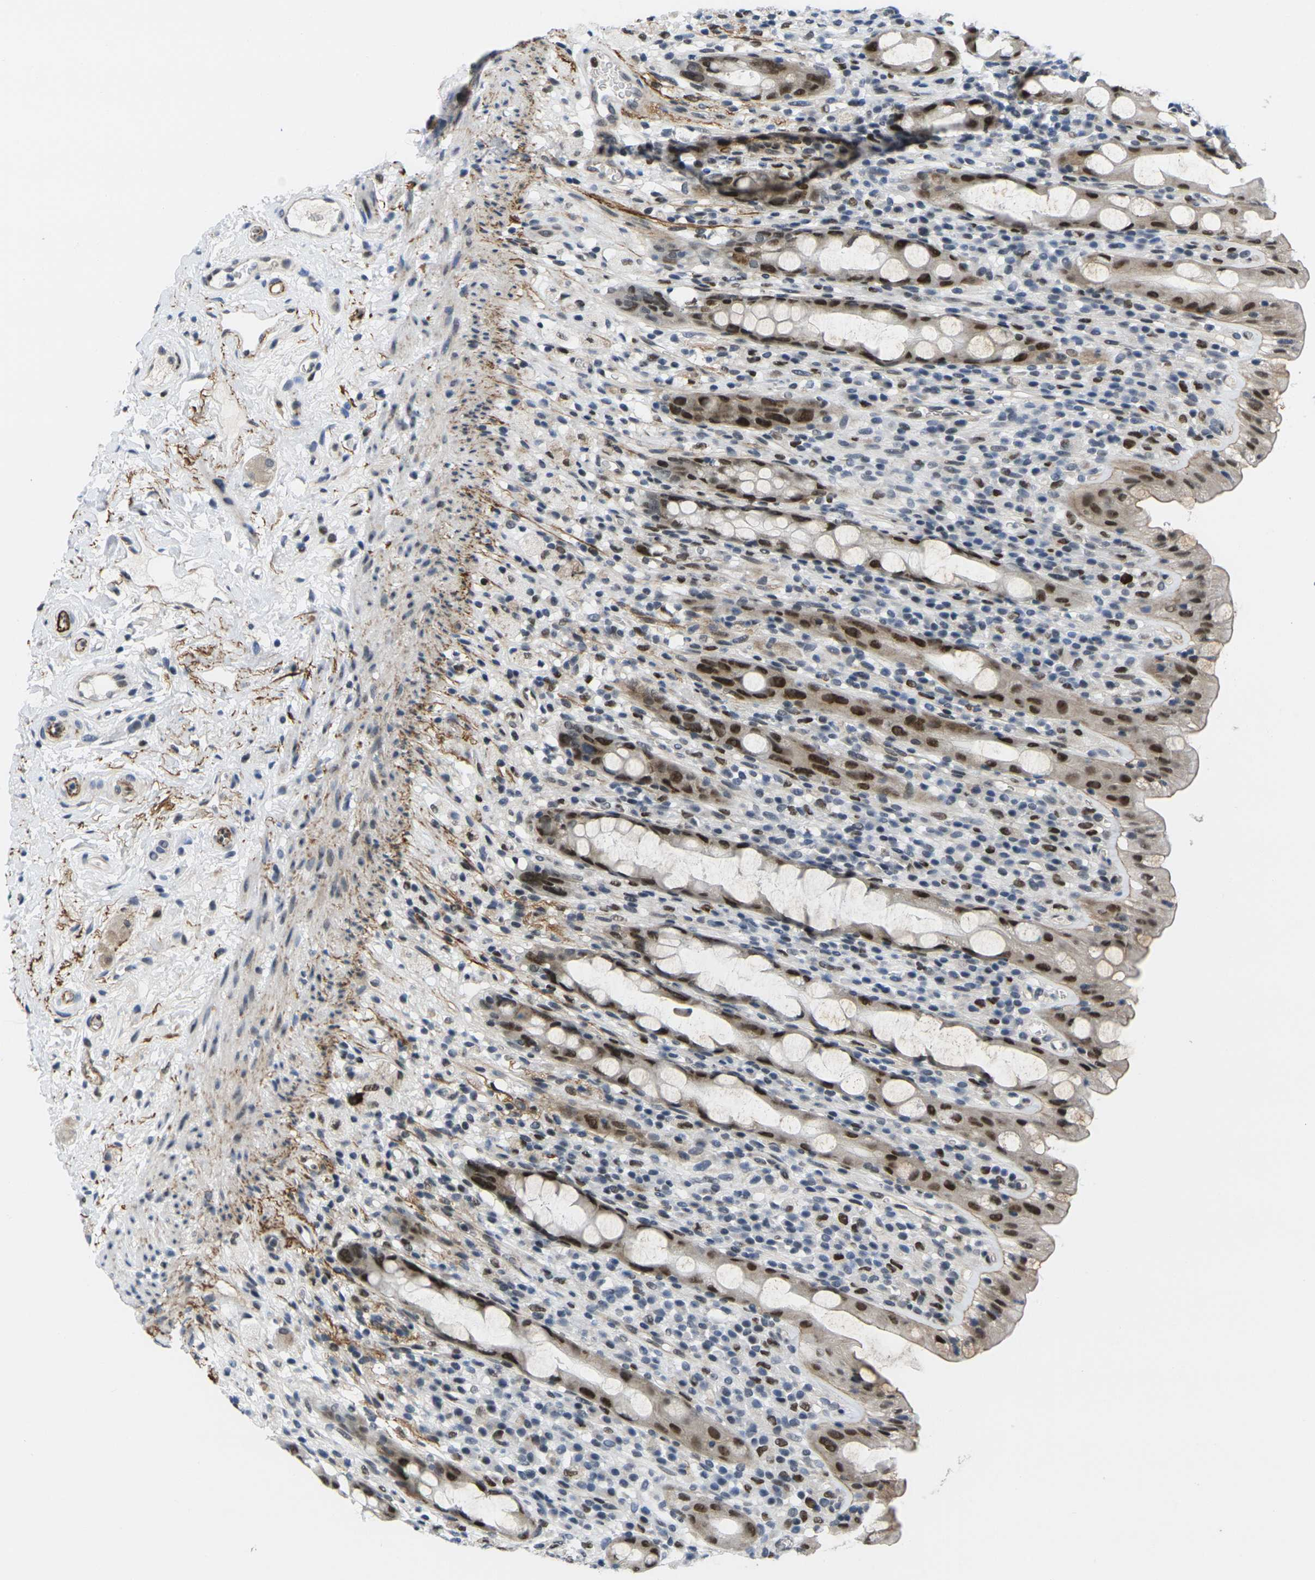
{"staining": {"intensity": "strong", "quantity": ">75%", "location": "nuclear"}, "tissue": "rectum", "cell_type": "Glandular cells", "image_type": "normal", "snomed": [{"axis": "morphology", "description": "Normal tissue, NOS"}, {"axis": "topography", "description": "Rectum"}], "caption": "DAB immunohistochemical staining of unremarkable human rectum exhibits strong nuclear protein staining in approximately >75% of glandular cells.", "gene": "RBM7", "patient": {"sex": "male", "age": 44}}